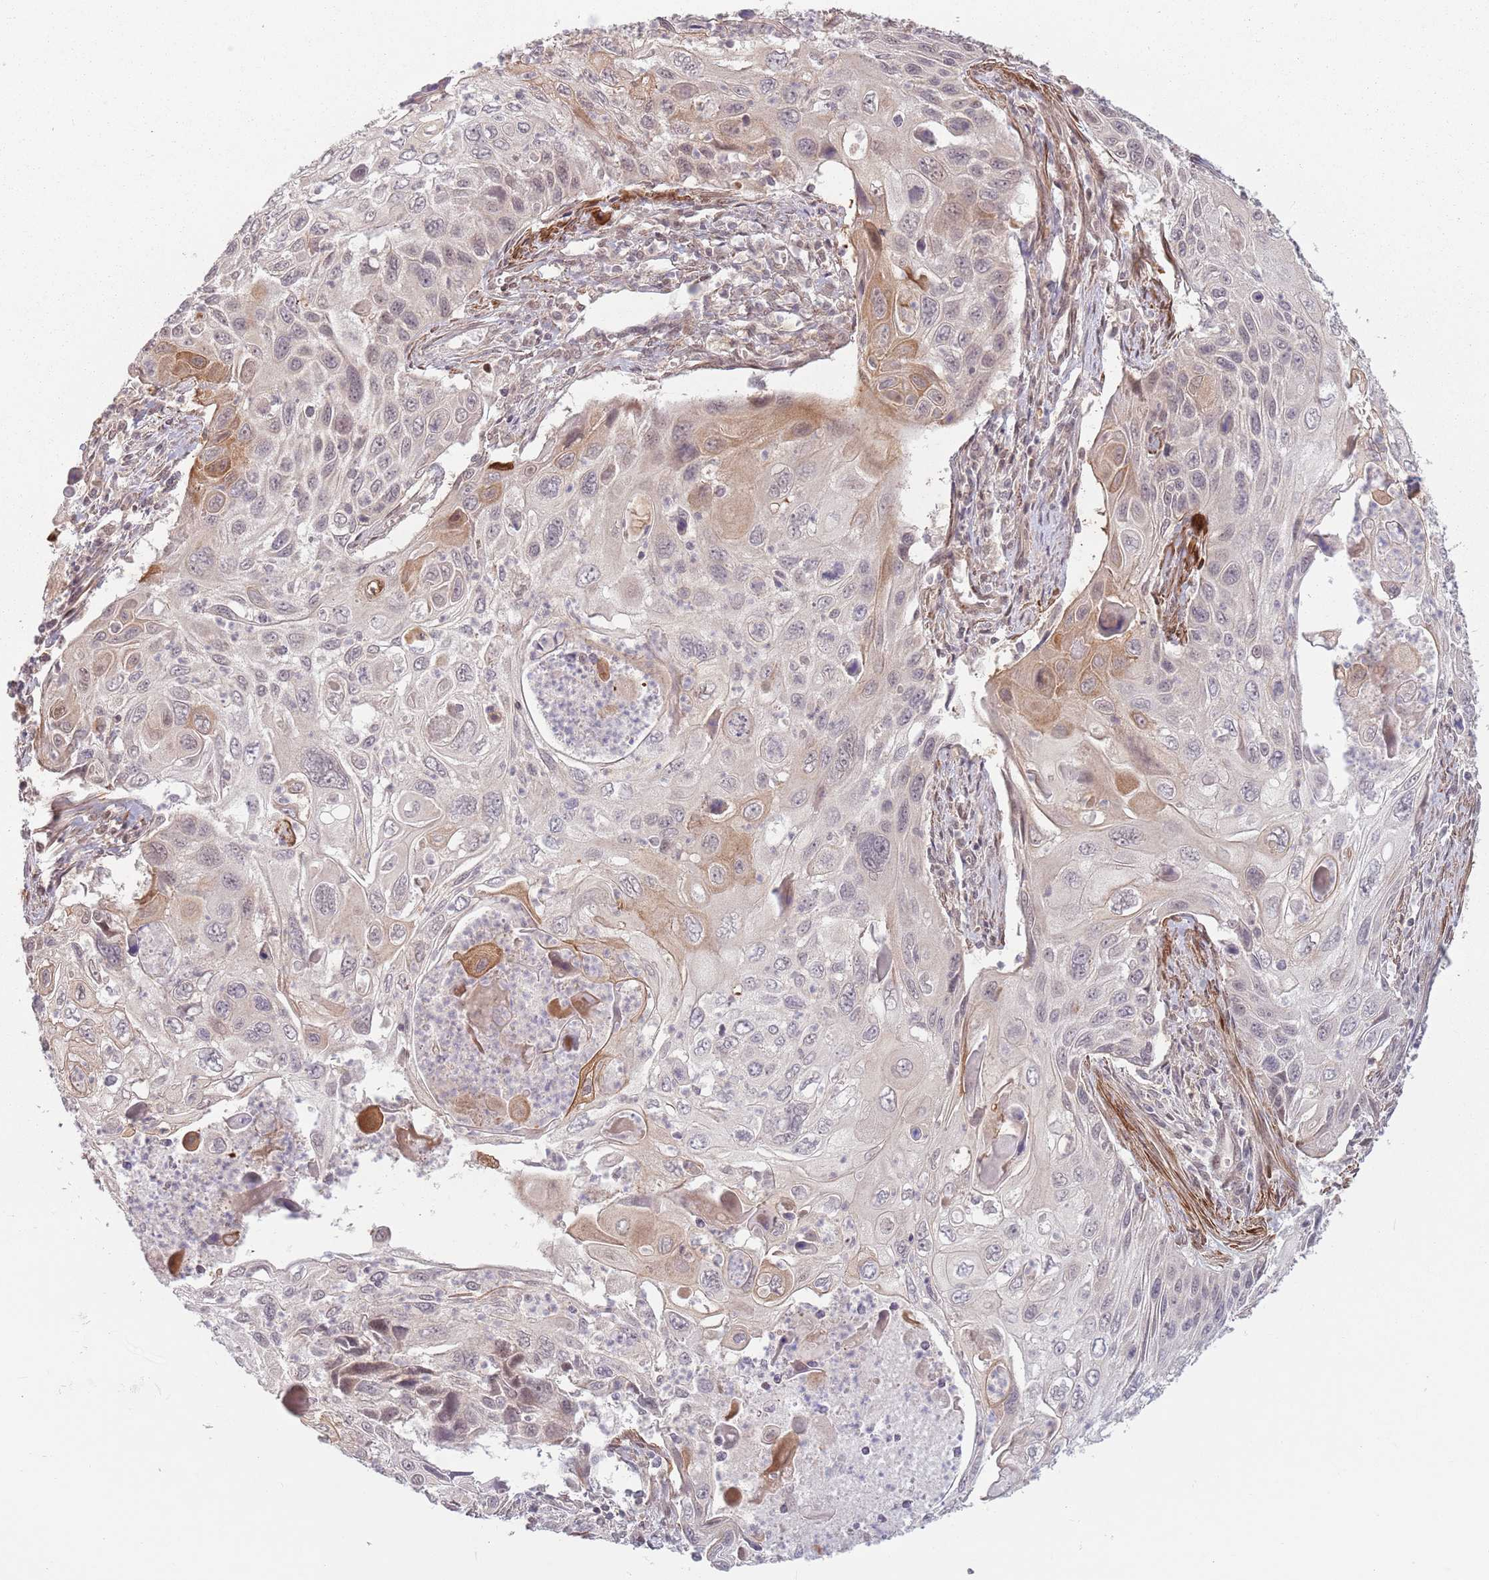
{"staining": {"intensity": "moderate", "quantity": "<25%", "location": "cytoplasmic/membranous"}, "tissue": "cervical cancer", "cell_type": "Tumor cells", "image_type": "cancer", "snomed": [{"axis": "morphology", "description": "Squamous cell carcinoma, NOS"}, {"axis": "topography", "description": "Cervix"}], "caption": "Tumor cells exhibit low levels of moderate cytoplasmic/membranous positivity in about <25% of cells in cervical cancer (squamous cell carcinoma).", "gene": "CCDC154", "patient": {"sex": "female", "age": 70}}